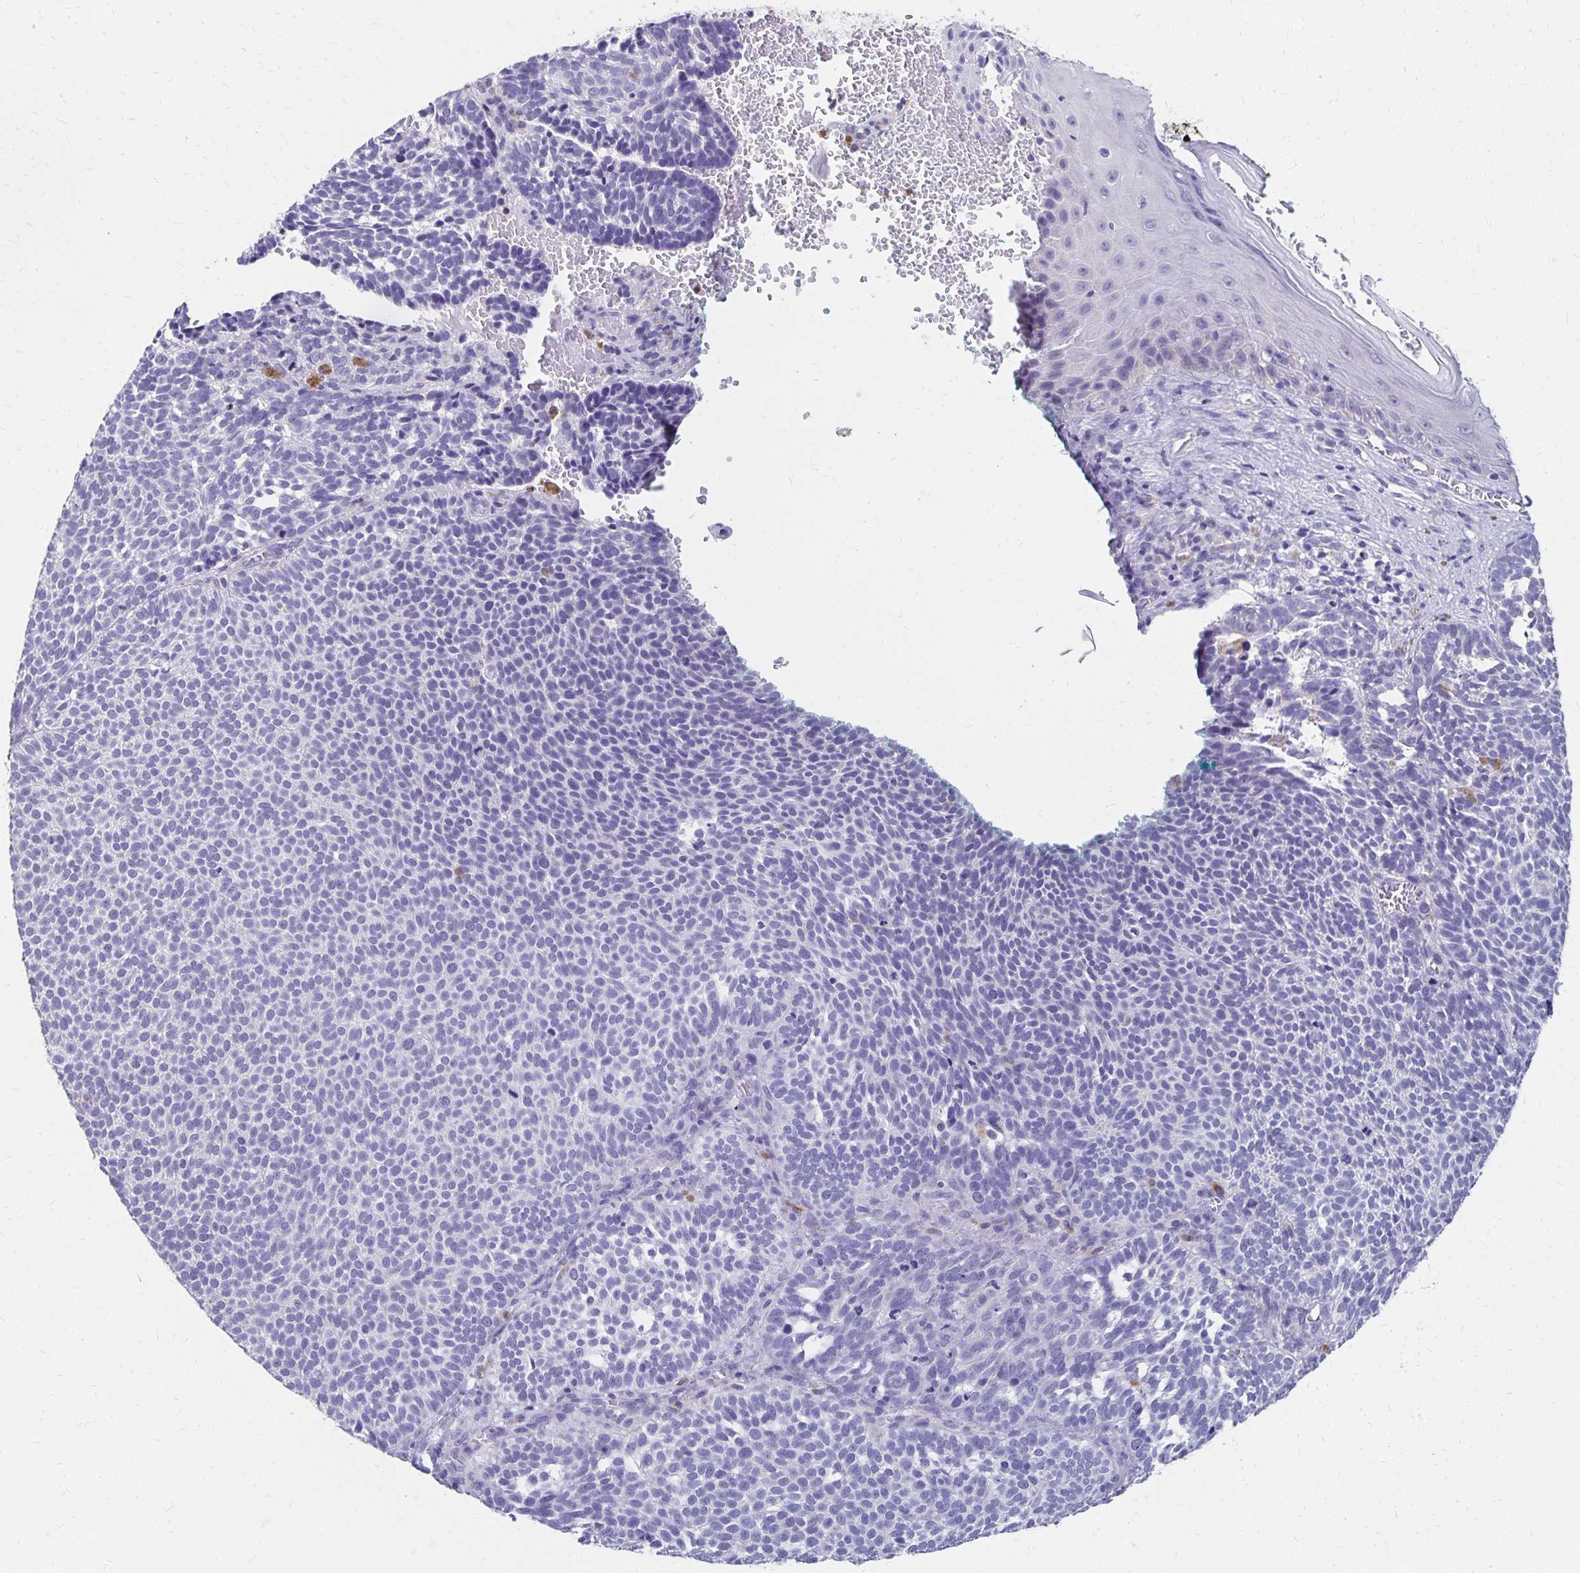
{"staining": {"intensity": "negative", "quantity": "none", "location": "none"}, "tissue": "skin cancer", "cell_type": "Tumor cells", "image_type": "cancer", "snomed": [{"axis": "morphology", "description": "Basal cell carcinoma"}, {"axis": "topography", "description": "Skin"}], "caption": "Tumor cells show no significant protein positivity in basal cell carcinoma (skin). (DAB immunohistochemistry (IHC) with hematoxylin counter stain).", "gene": "DYNLT4", "patient": {"sex": "male", "age": 63}}